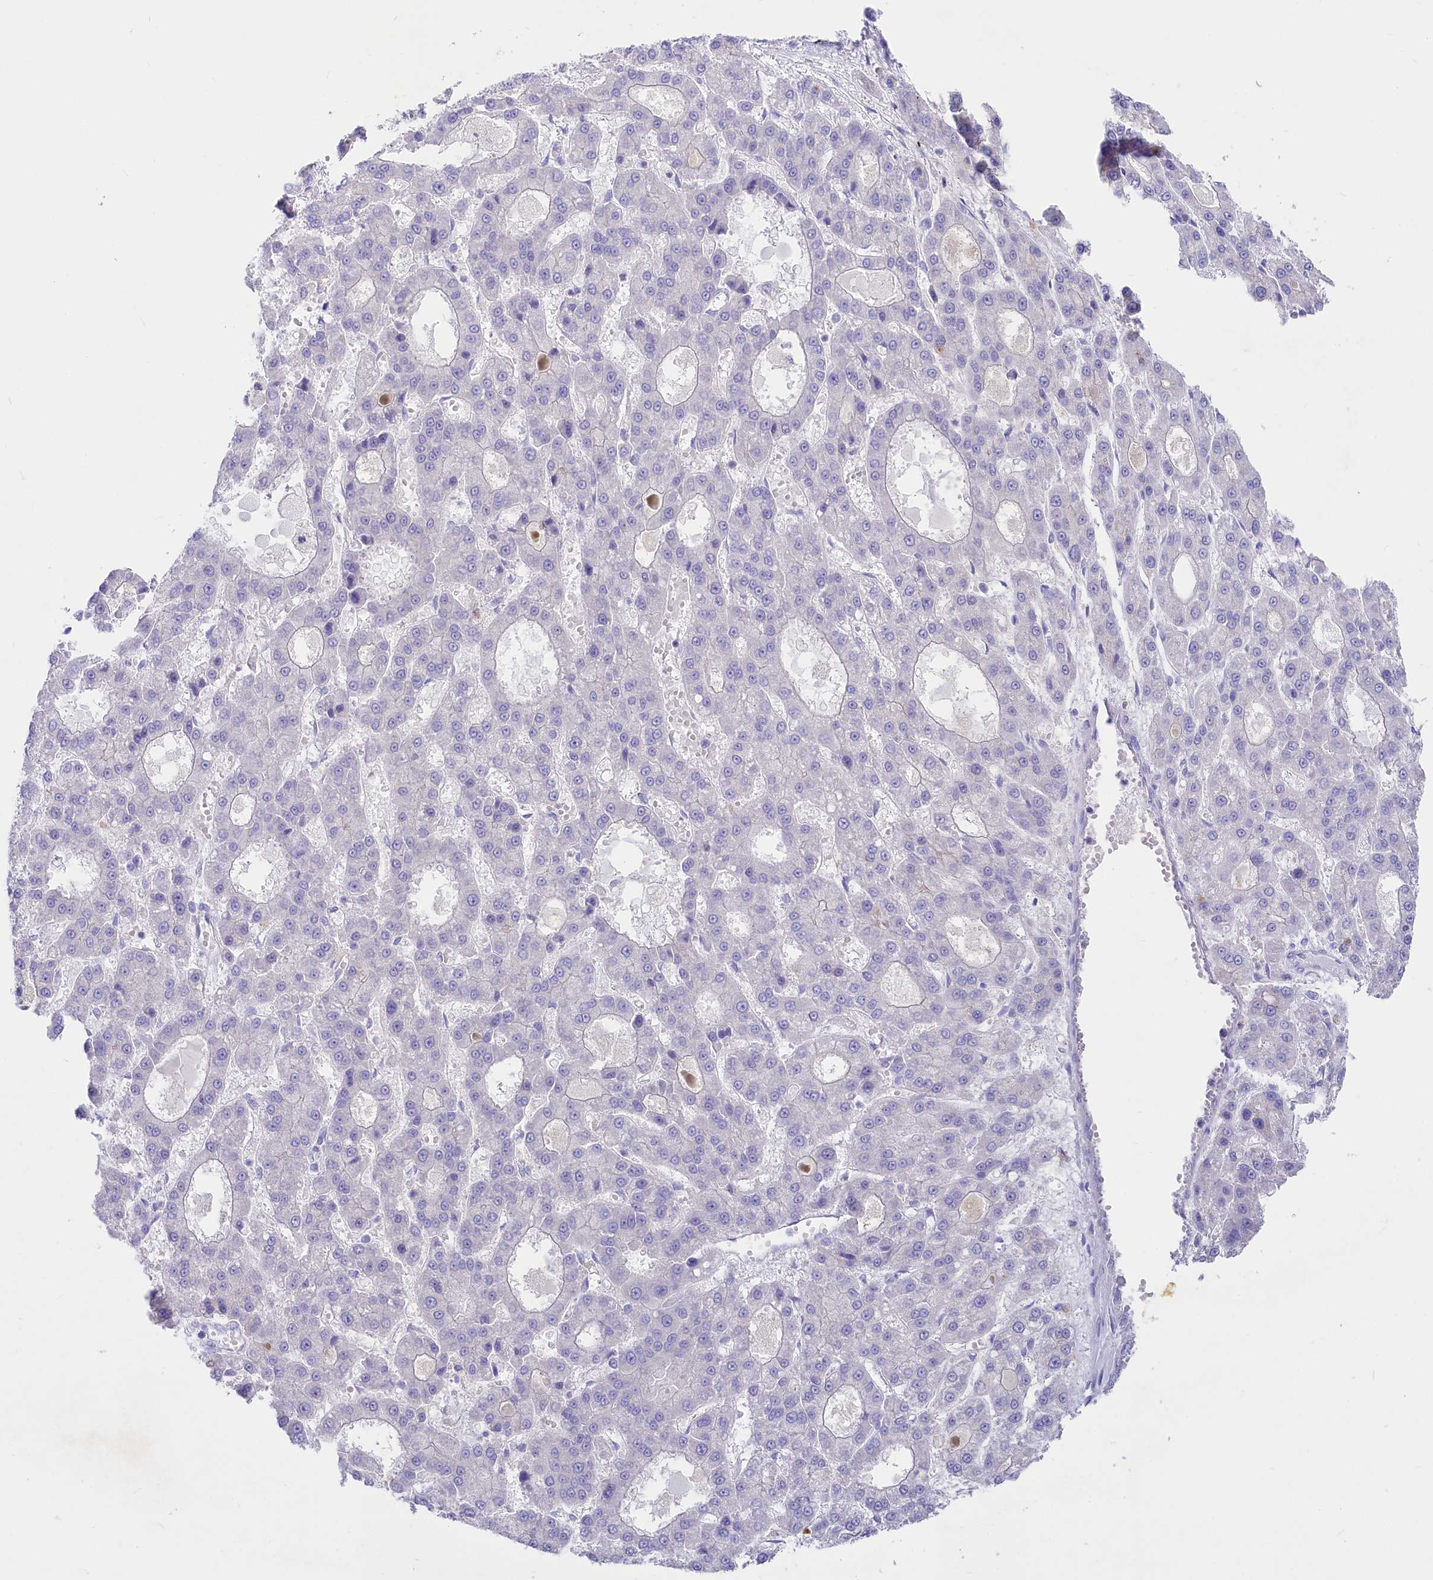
{"staining": {"intensity": "negative", "quantity": "none", "location": "none"}, "tissue": "liver cancer", "cell_type": "Tumor cells", "image_type": "cancer", "snomed": [{"axis": "morphology", "description": "Carcinoma, Hepatocellular, NOS"}, {"axis": "topography", "description": "Liver"}], "caption": "Protein analysis of liver cancer (hepatocellular carcinoma) shows no significant expression in tumor cells.", "gene": "VPS26B", "patient": {"sex": "male", "age": 70}}